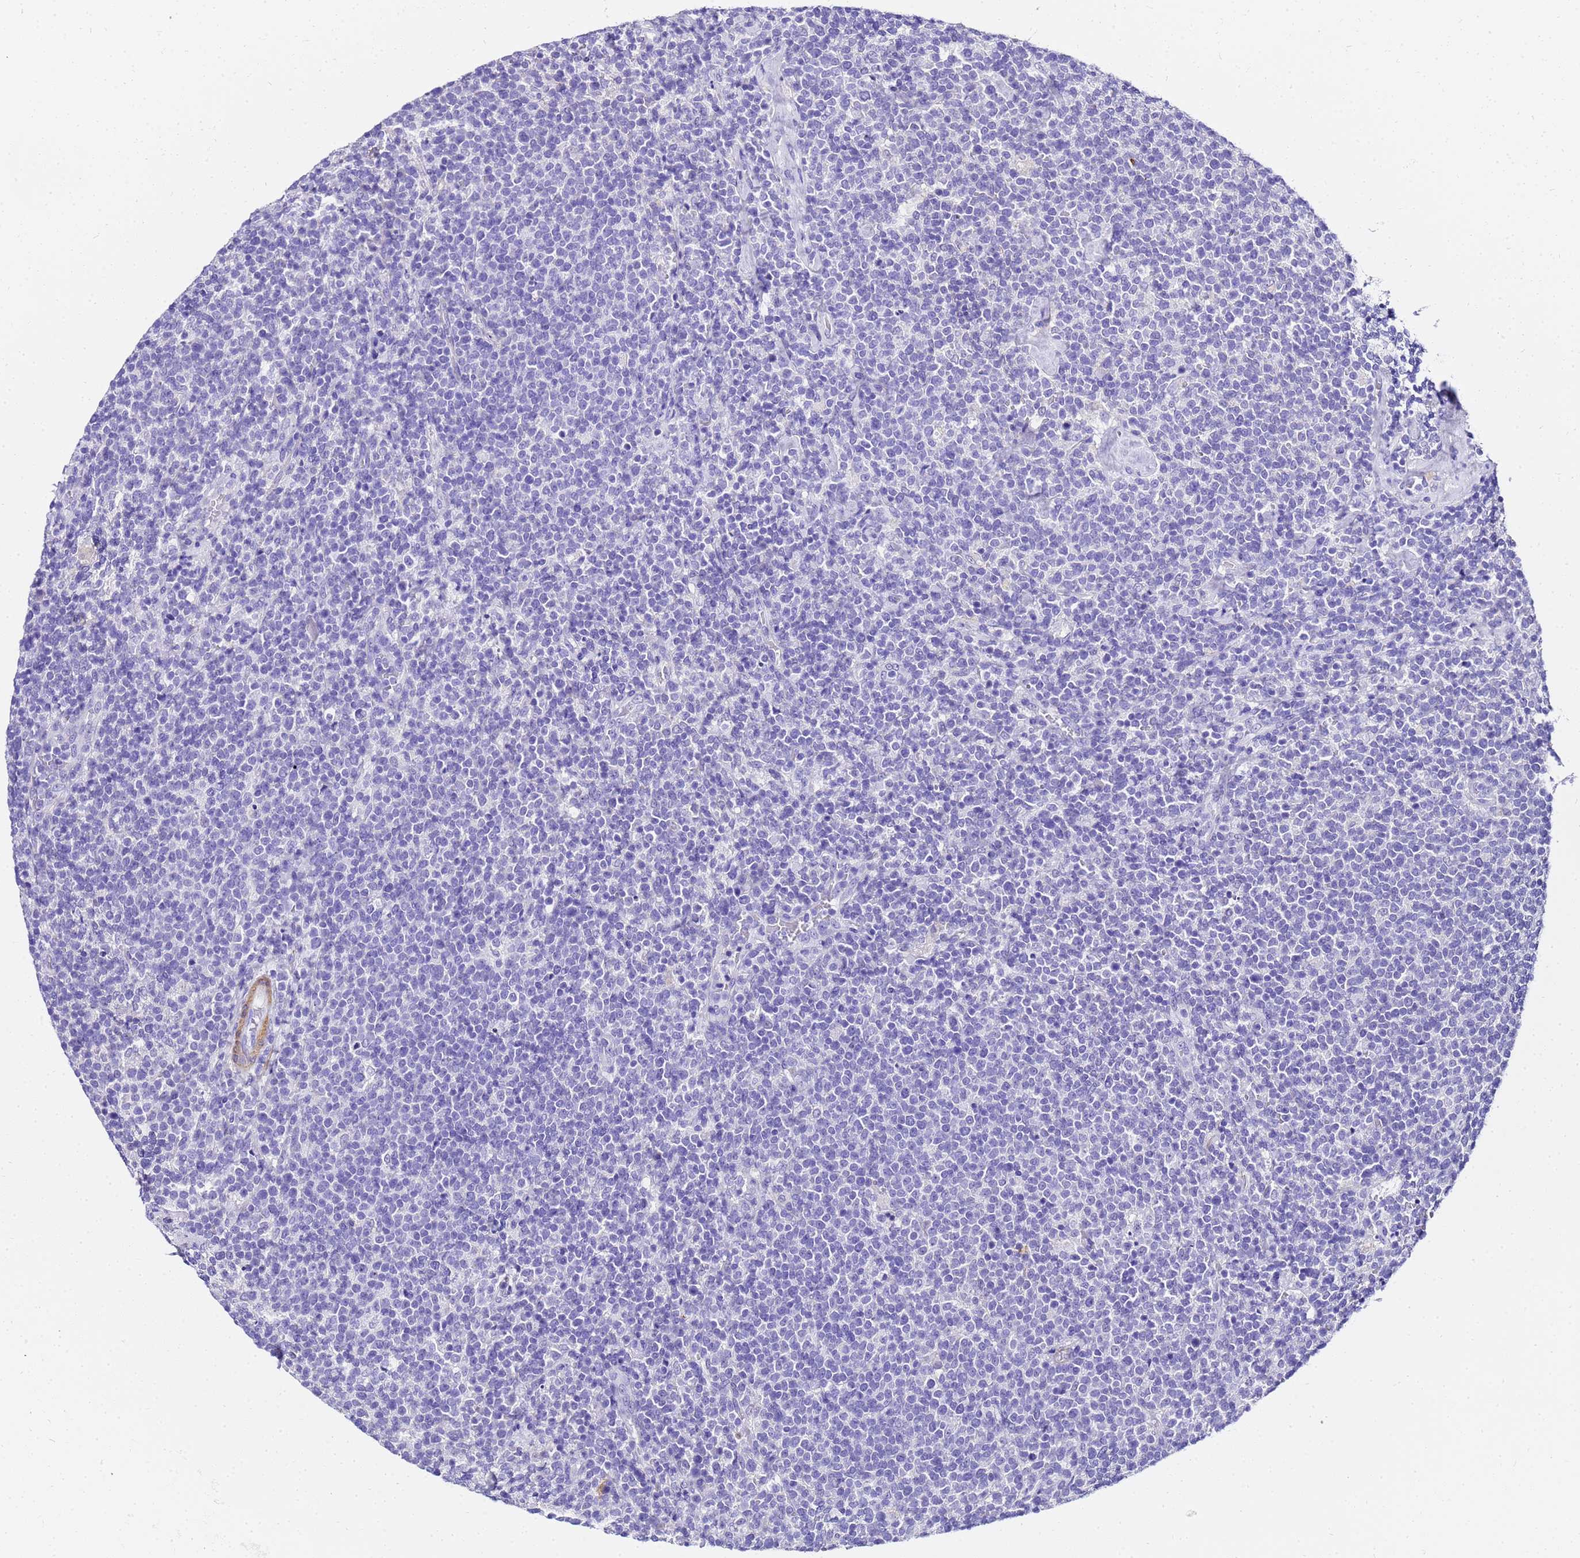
{"staining": {"intensity": "negative", "quantity": "none", "location": "none"}, "tissue": "lymphoma", "cell_type": "Tumor cells", "image_type": "cancer", "snomed": [{"axis": "morphology", "description": "Malignant lymphoma, non-Hodgkin's type, High grade"}, {"axis": "topography", "description": "Lymph node"}], "caption": "Protein analysis of lymphoma shows no significant positivity in tumor cells.", "gene": "HSPB6", "patient": {"sex": "male", "age": 61}}